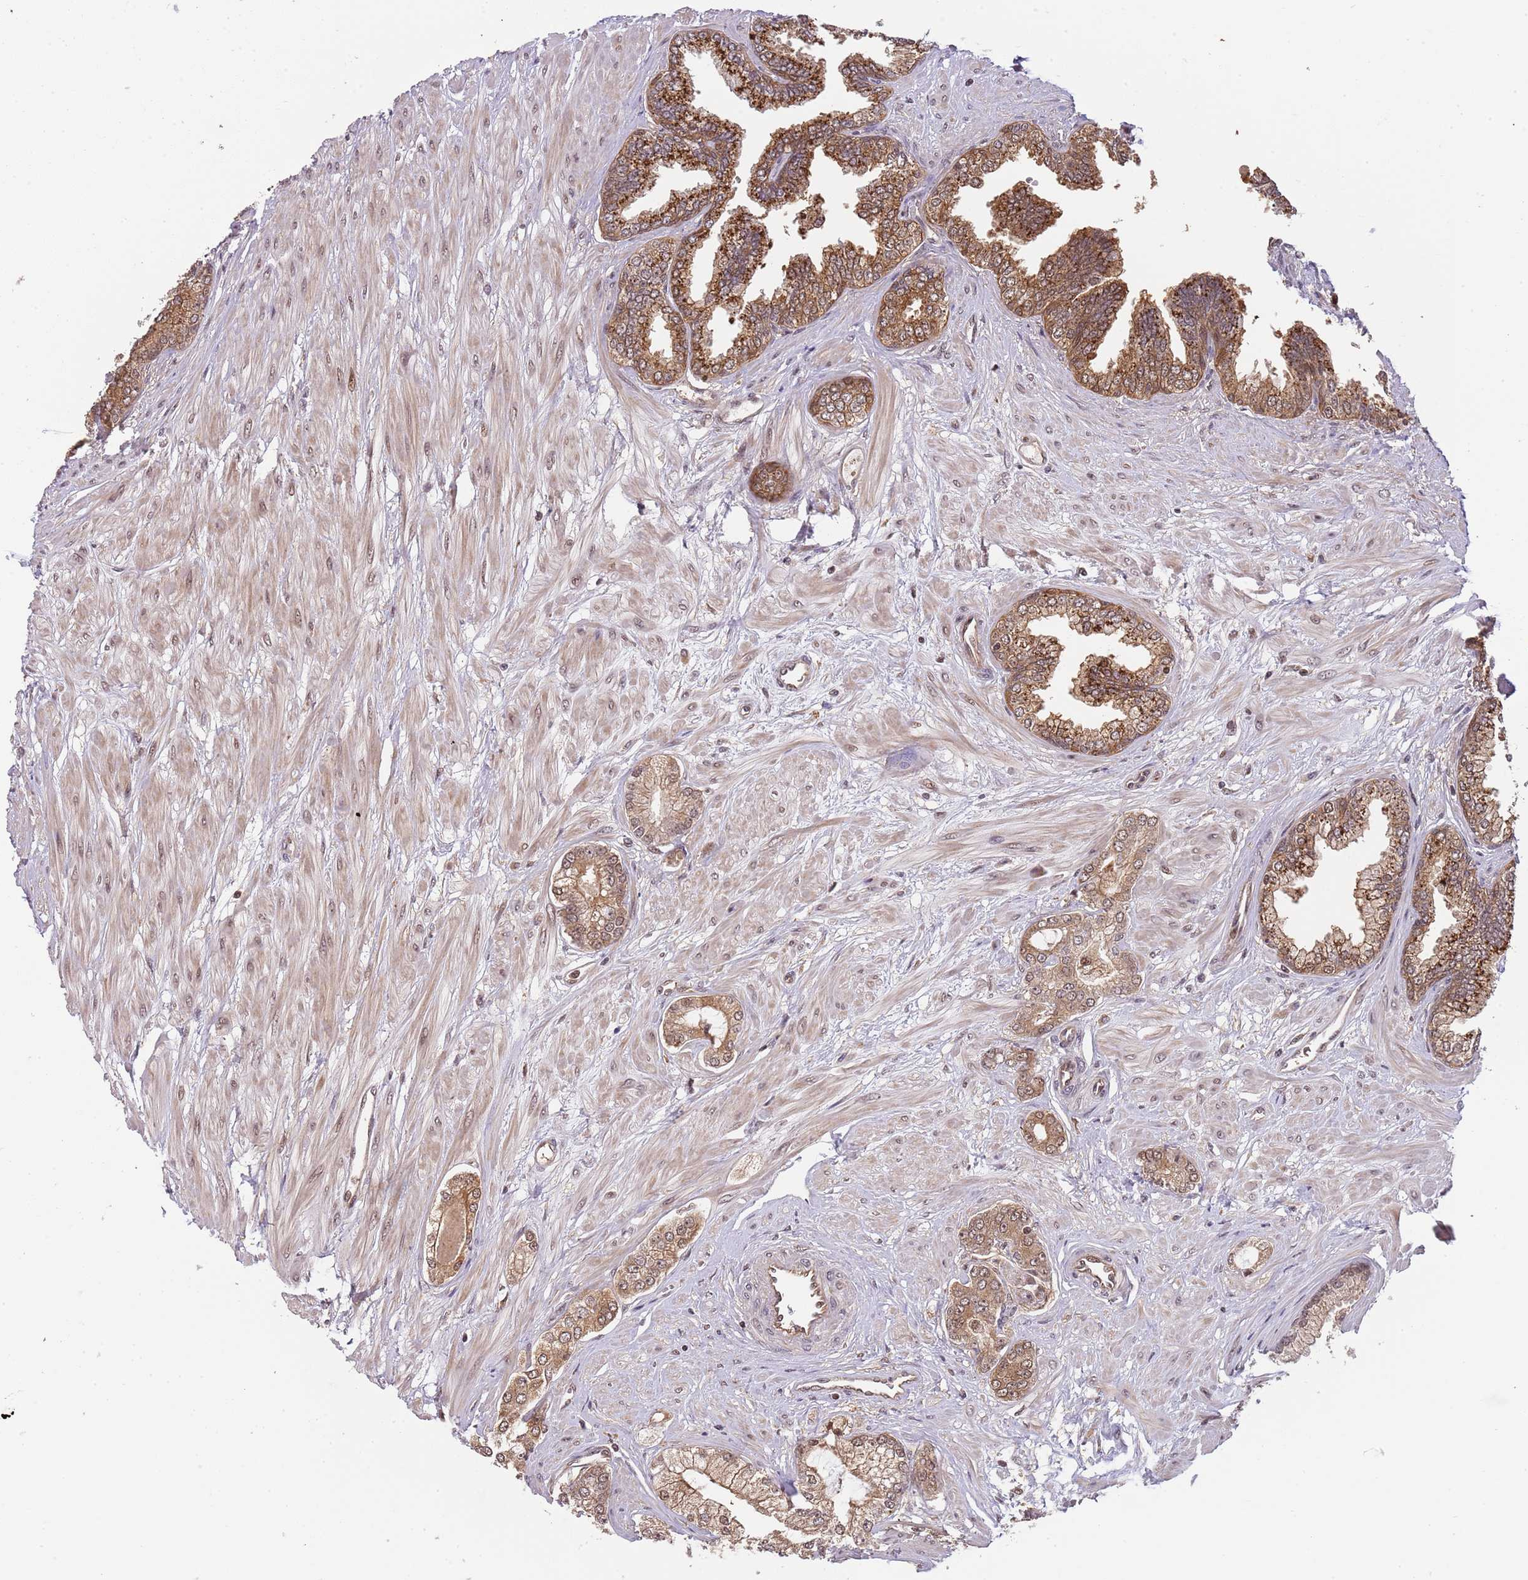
{"staining": {"intensity": "moderate", "quantity": ">75%", "location": "cytoplasmic/membranous,nuclear"}, "tissue": "prostate cancer", "cell_type": "Tumor cells", "image_type": "cancer", "snomed": [{"axis": "morphology", "description": "Adenocarcinoma, Low grade"}, {"axis": "topography", "description": "Prostate"}], "caption": "Prostate low-grade adenocarcinoma stained for a protein (brown) reveals moderate cytoplasmic/membranous and nuclear positive positivity in about >75% of tumor cells.", "gene": "PLSCR5", "patient": {"sex": "male", "age": 64}}